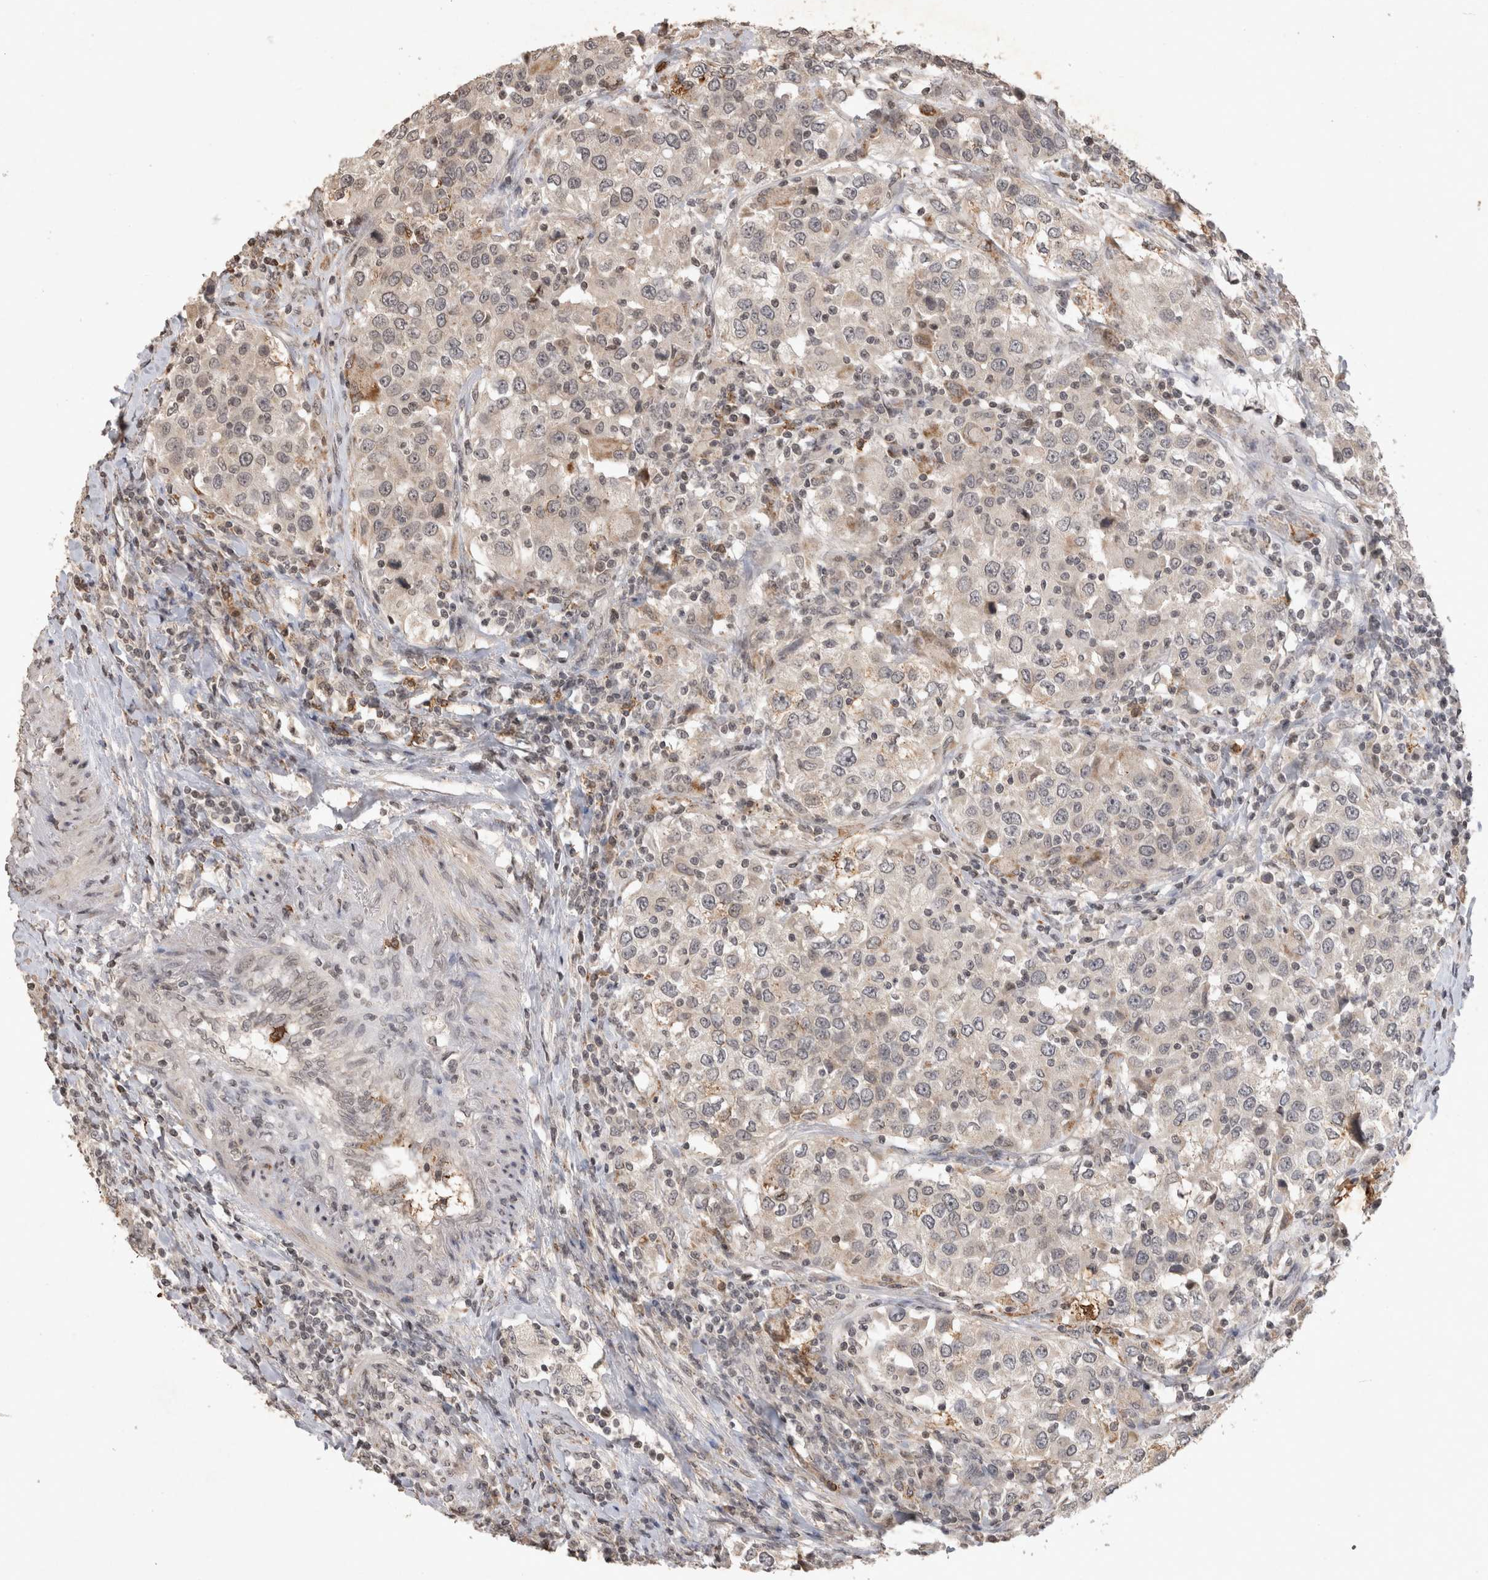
{"staining": {"intensity": "negative", "quantity": "none", "location": "none"}, "tissue": "urothelial cancer", "cell_type": "Tumor cells", "image_type": "cancer", "snomed": [{"axis": "morphology", "description": "Urothelial carcinoma, High grade"}, {"axis": "topography", "description": "Urinary bladder"}], "caption": "An immunohistochemistry (IHC) photomicrograph of high-grade urothelial carcinoma is shown. There is no staining in tumor cells of high-grade urothelial carcinoma. (Immunohistochemistry (ihc), brightfield microscopy, high magnification).", "gene": "HRK", "patient": {"sex": "female", "age": 80}}